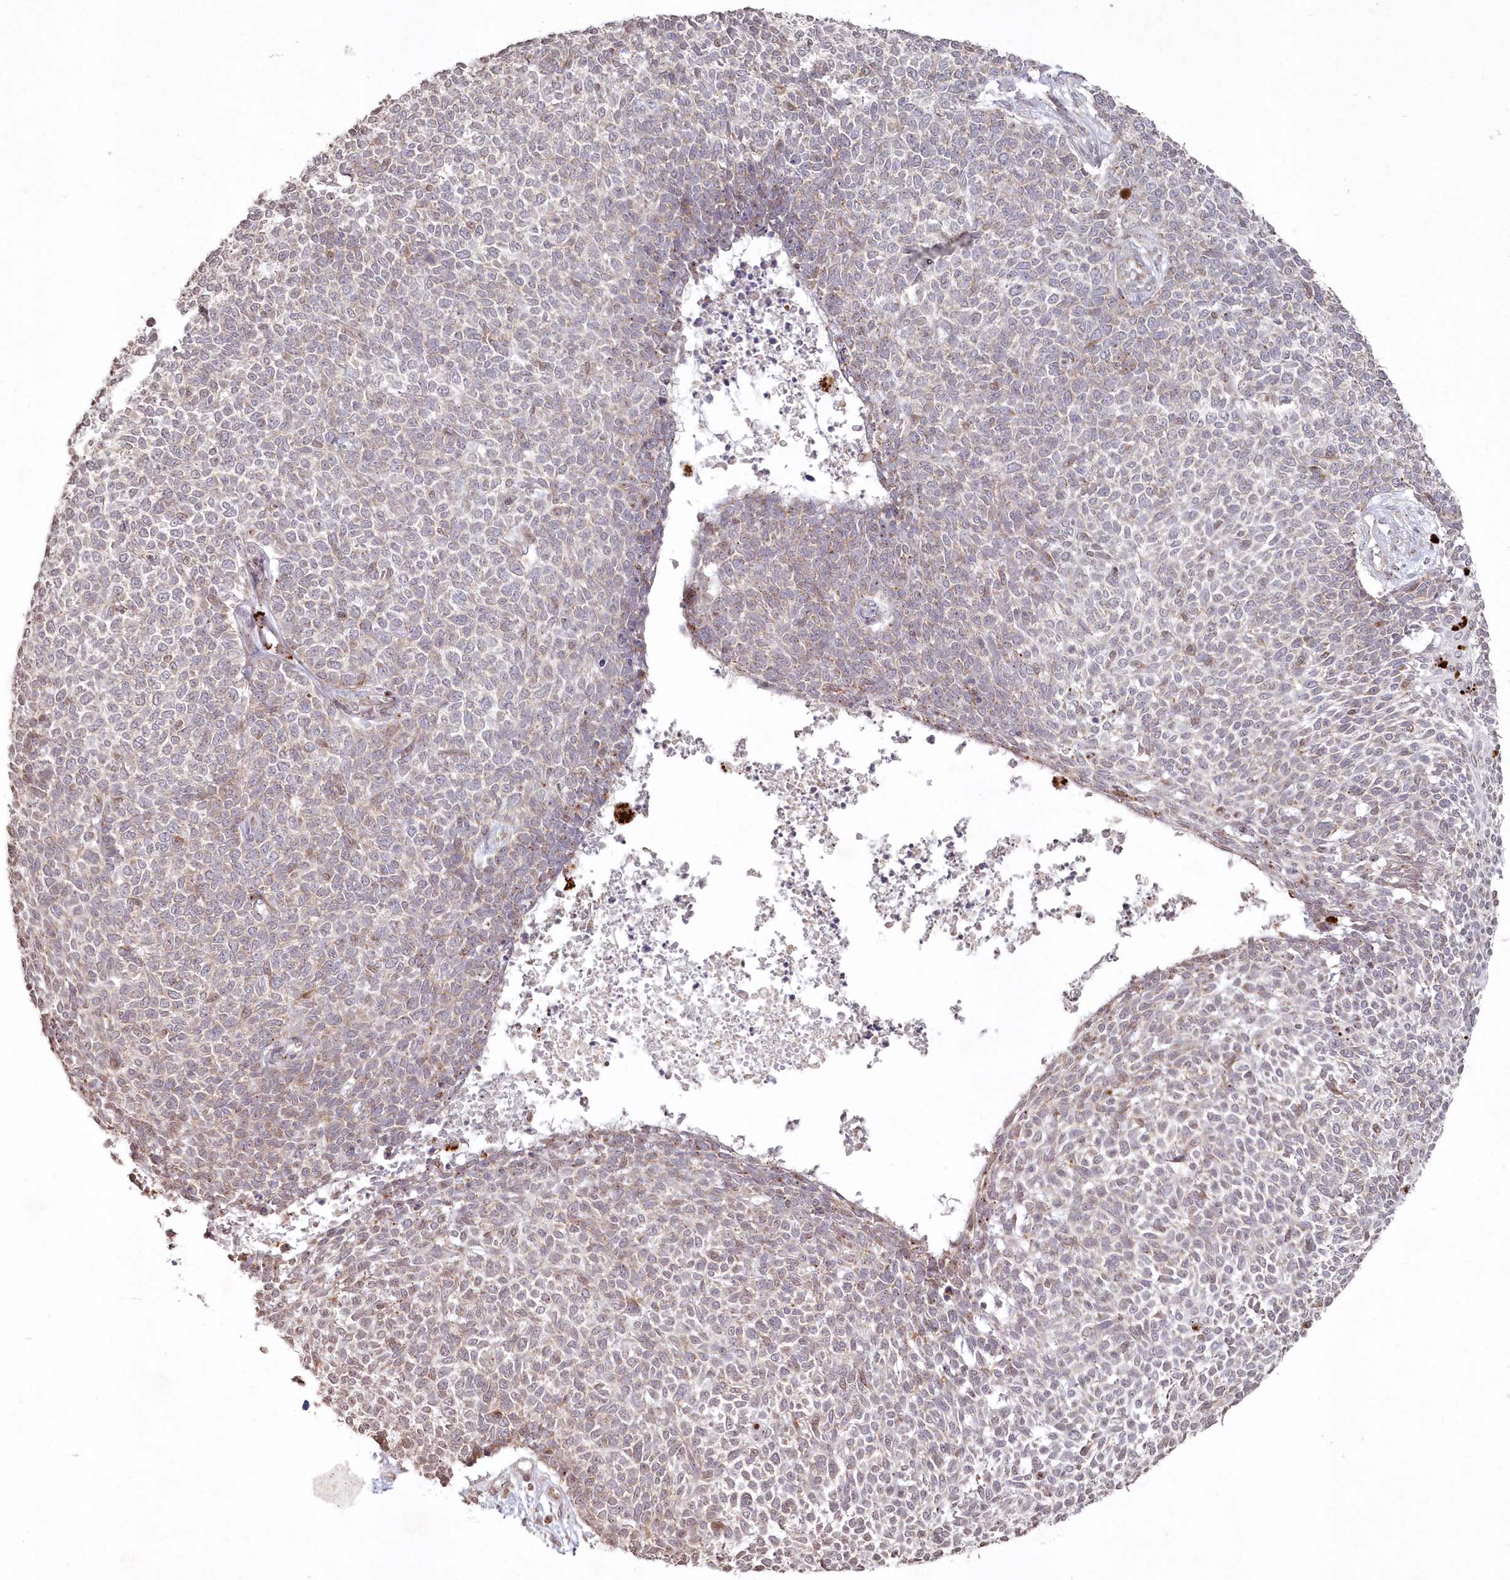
{"staining": {"intensity": "weak", "quantity": "25%-75%", "location": "cytoplasmic/membranous"}, "tissue": "skin cancer", "cell_type": "Tumor cells", "image_type": "cancer", "snomed": [{"axis": "morphology", "description": "Basal cell carcinoma"}, {"axis": "topography", "description": "Skin"}], "caption": "Basal cell carcinoma (skin) tissue exhibits weak cytoplasmic/membranous positivity in approximately 25%-75% of tumor cells", "gene": "ARSB", "patient": {"sex": "female", "age": 84}}